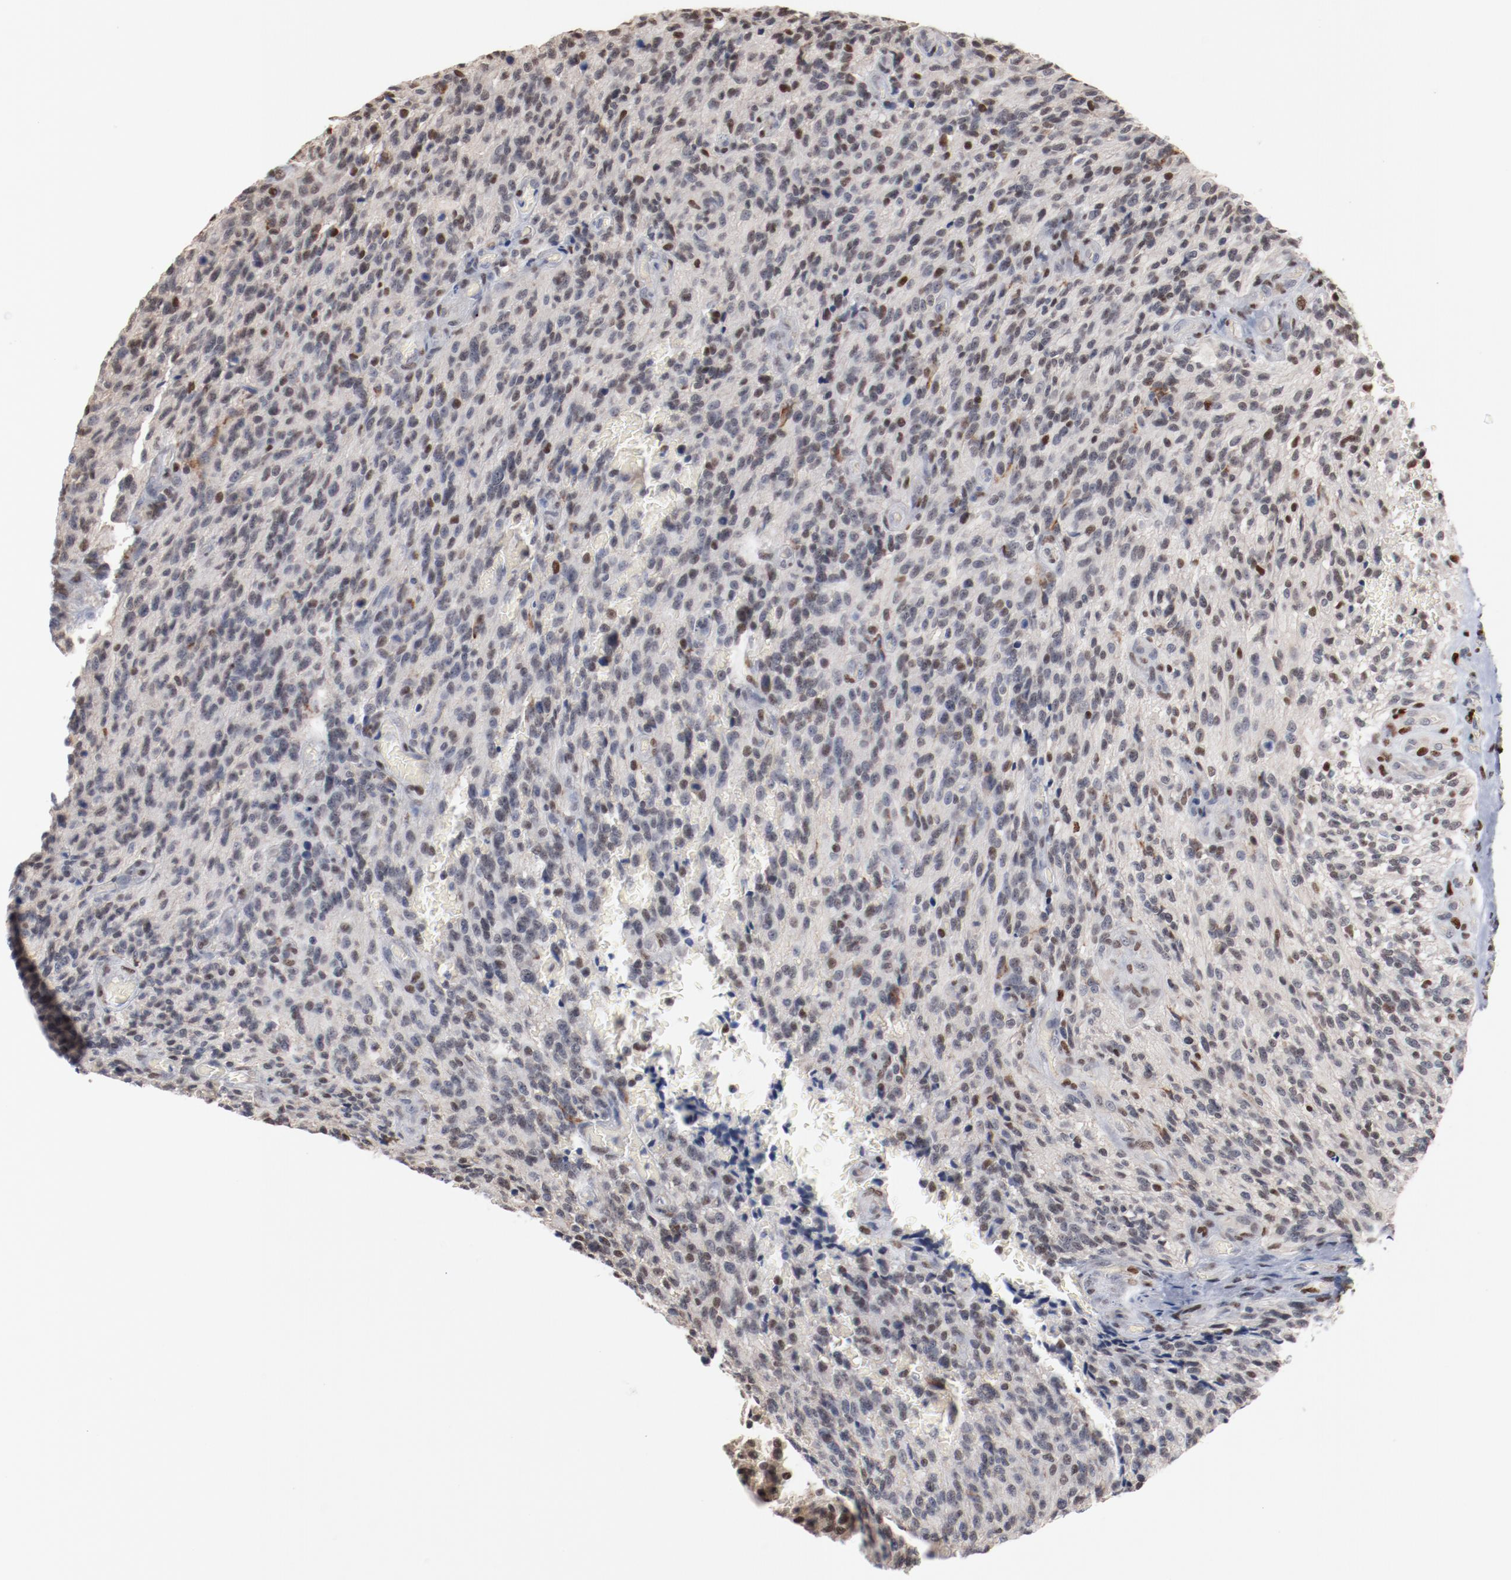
{"staining": {"intensity": "weak", "quantity": "<25%", "location": "nuclear"}, "tissue": "glioma", "cell_type": "Tumor cells", "image_type": "cancer", "snomed": [{"axis": "morphology", "description": "Normal tissue, NOS"}, {"axis": "morphology", "description": "Glioma, malignant, High grade"}, {"axis": "topography", "description": "Cerebral cortex"}], "caption": "Immunohistochemical staining of malignant glioma (high-grade) reveals no significant expression in tumor cells.", "gene": "ZEB2", "patient": {"sex": "male", "age": 56}}